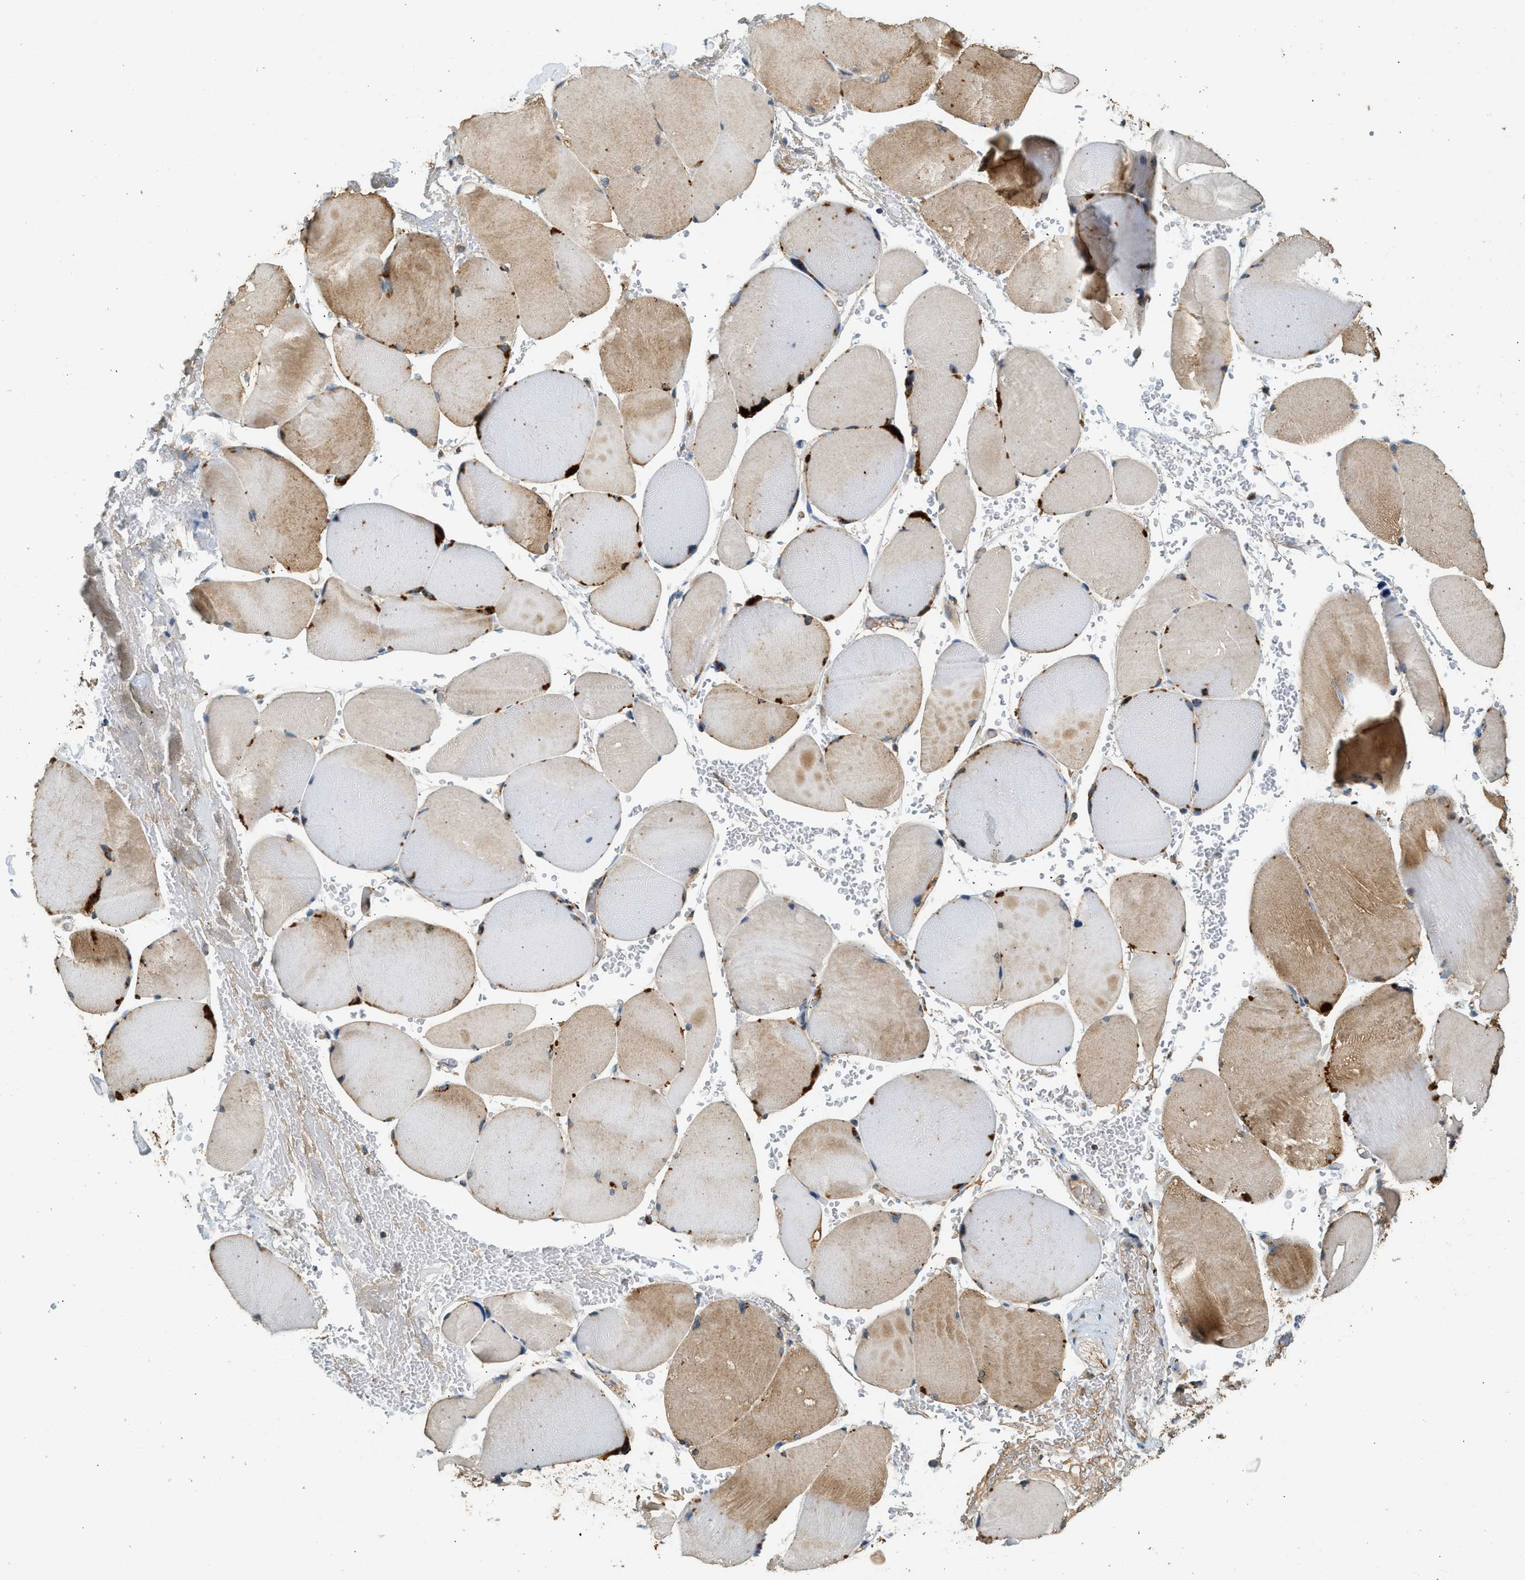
{"staining": {"intensity": "moderate", "quantity": "25%-75%", "location": "cytoplasmic/membranous"}, "tissue": "skeletal muscle", "cell_type": "Myocytes", "image_type": "normal", "snomed": [{"axis": "morphology", "description": "Normal tissue, NOS"}, {"axis": "topography", "description": "Skin"}, {"axis": "topography", "description": "Skeletal muscle"}], "caption": "This image displays normal skeletal muscle stained with IHC to label a protein in brown. The cytoplasmic/membranous of myocytes show moderate positivity for the protein. Nuclei are counter-stained blue.", "gene": "CTSB", "patient": {"sex": "male", "age": 83}}